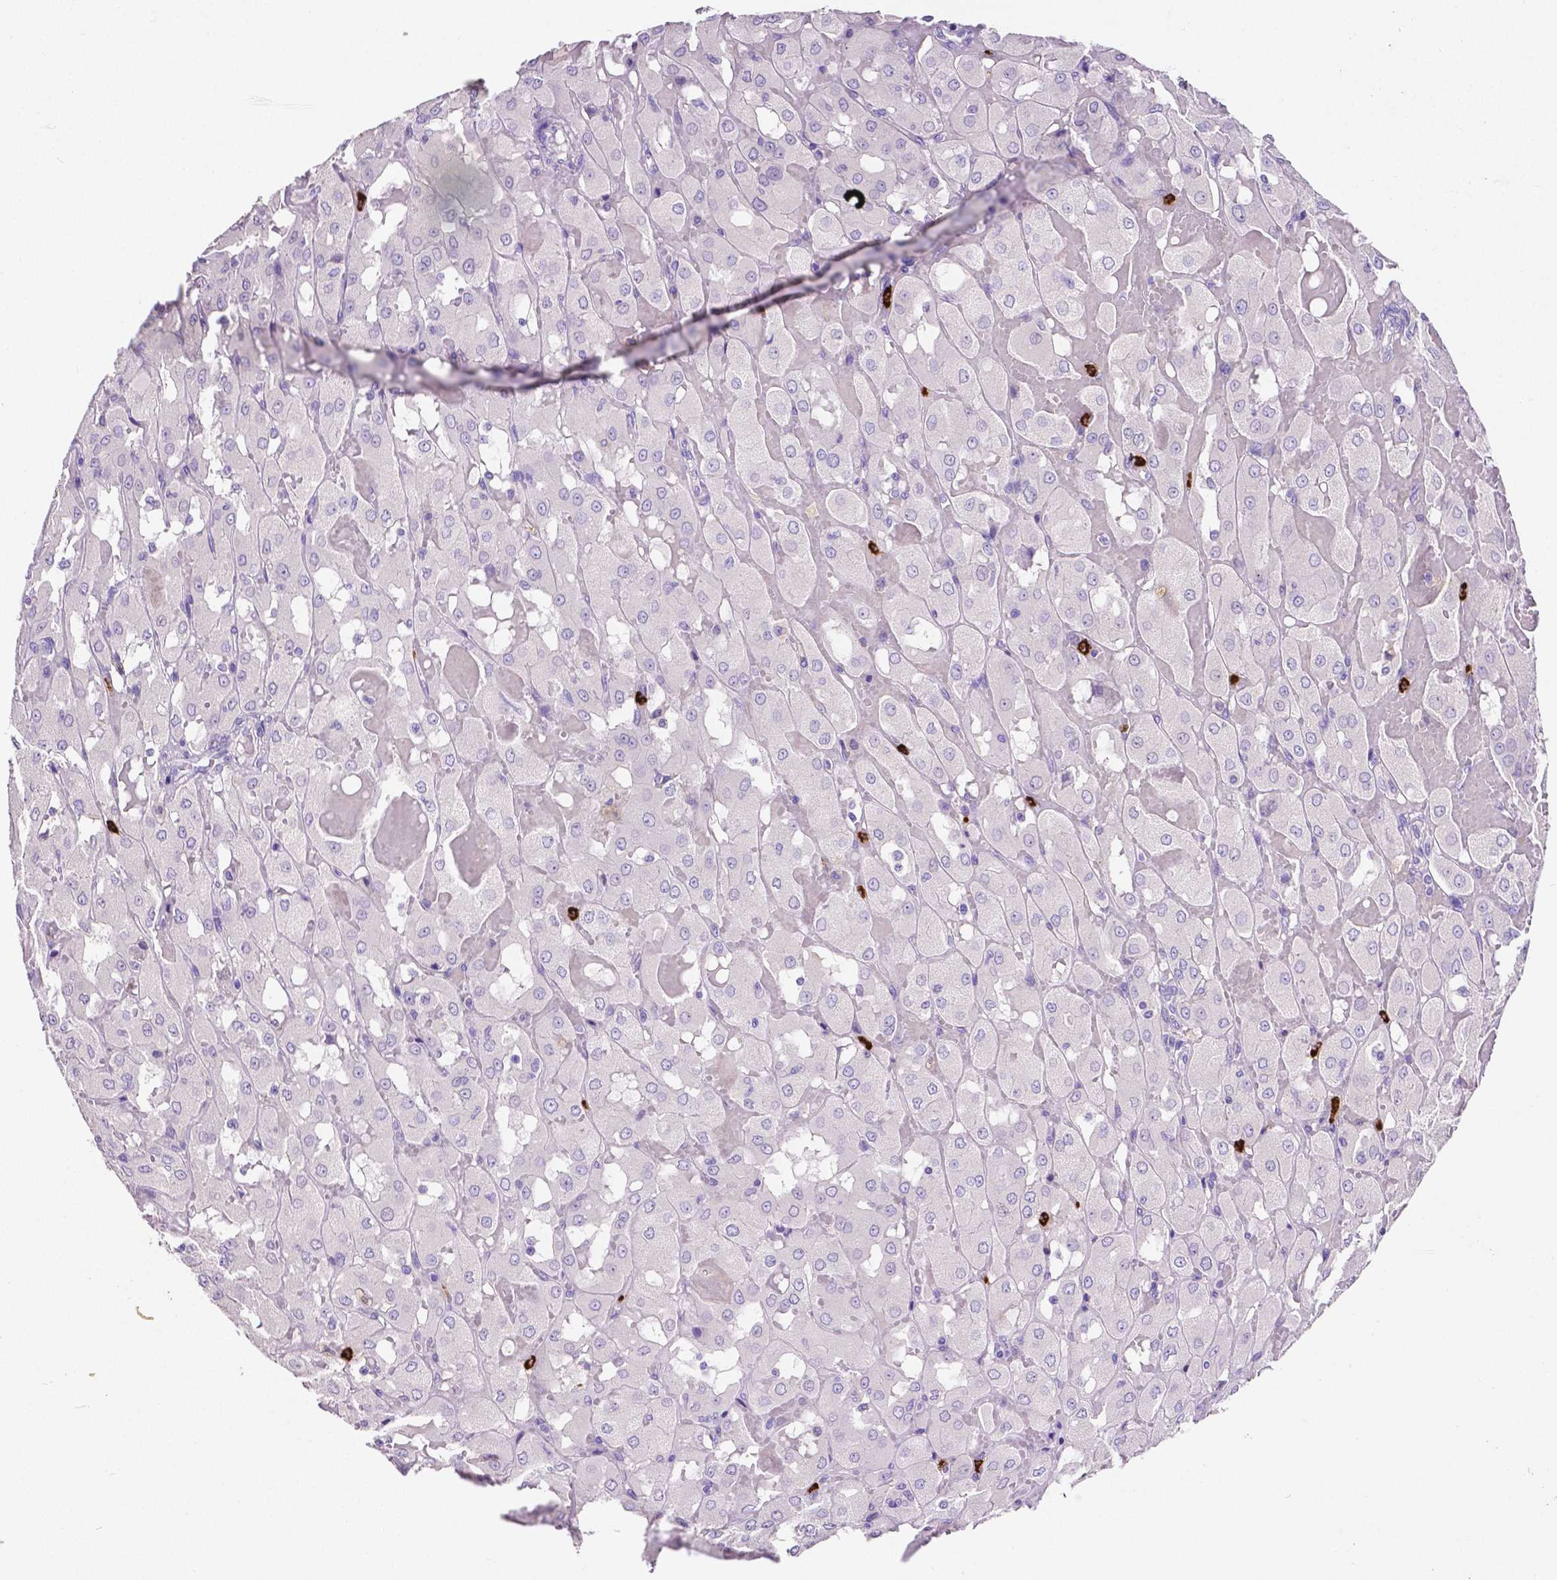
{"staining": {"intensity": "negative", "quantity": "none", "location": "none"}, "tissue": "renal cancer", "cell_type": "Tumor cells", "image_type": "cancer", "snomed": [{"axis": "morphology", "description": "Adenocarcinoma, NOS"}, {"axis": "topography", "description": "Kidney"}], "caption": "The IHC micrograph has no significant expression in tumor cells of renal adenocarcinoma tissue.", "gene": "MMP9", "patient": {"sex": "male", "age": 72}}